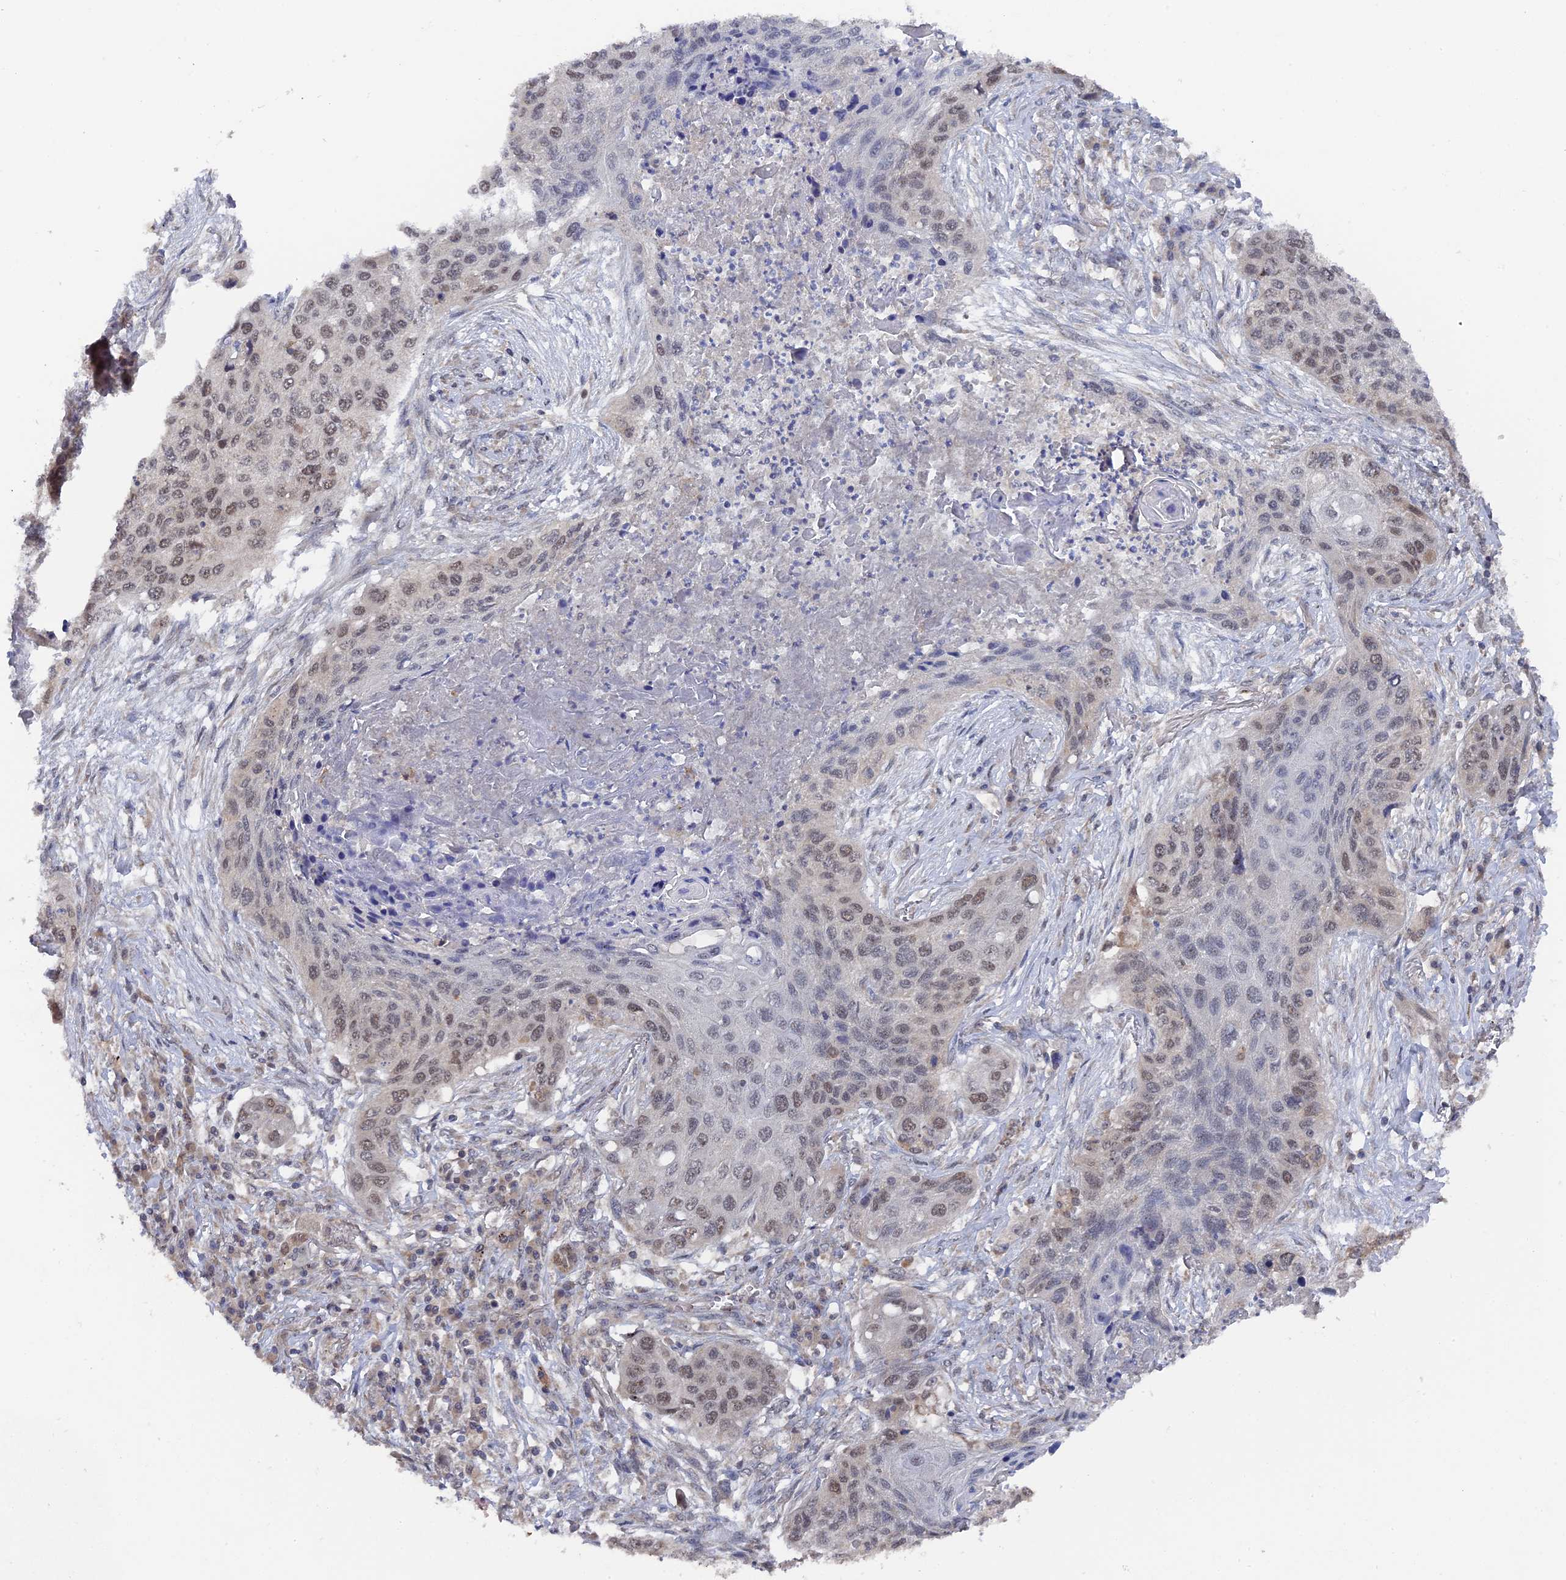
{"staining": {"intensity": "weak", "quantity": "25%-75%", "location": "nuclear"}, "tissue": "lung cancer", "cell_type": "Tumor cells", "image_type": "cancer", "snomed": [{"axis": "morphology", "description": "Squamous cell carcinoma, NOS"}, {"axis": "topography", "description": "Lung"}], "caption": "Squamous cell carcinoma (lung) stained with immunohistochemistry (IHC) reveals weak nuclear staining in approximately 25%-75% of tumor cells.", "gene": "MIGA2", "patient": {"sex": "female", "age": 63}}